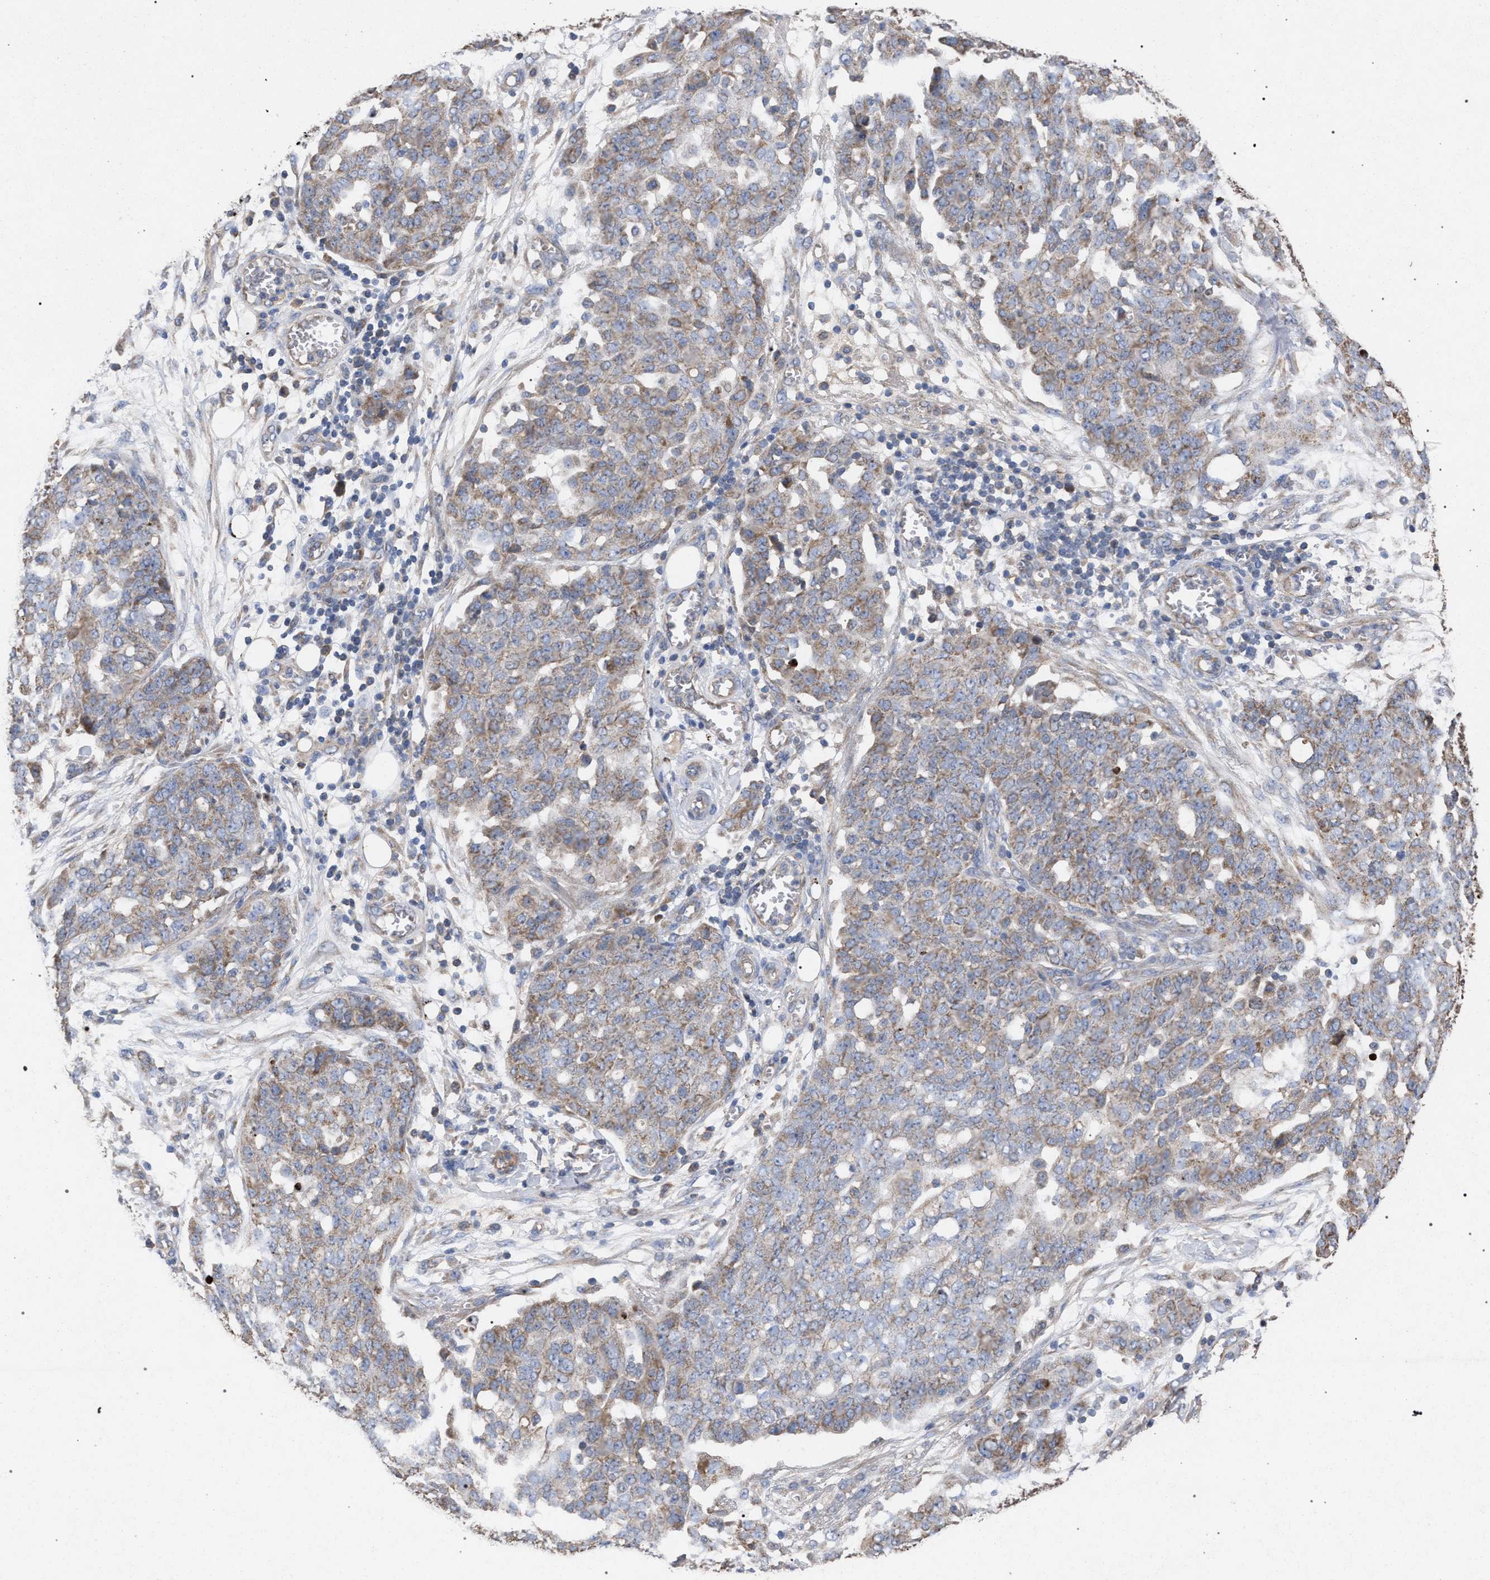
{"staining": {"intensity": "weak", "quantity": "25%-75%", "location": "cytoplasmic/membranous"}, "tissue": "ovarian cancer", "cell_type": "Tumor cells", "image_type": "cancer", "snomed": [{"axis": "morphology", "description": "Cystadenocarcinoma, serous, NOS"}, {"axis": "topography", "description": "Soft tissue"}, {"axis": "topography", "description": "Ovary"}], "caption": "A low amount of weak cytoplasmic/membranous positivity is seen in approximately 25%-75% of tumor cells in ovarian serous cystadenocarcinoma tissue. The staining was performed using DAB to visualize the protein expression in brown, while the nuclei were stained in blue with hematoxylin (Magnification: 20x).", "gene": "BCL2L12", "patient": {"sex": "female", "age": 57}}